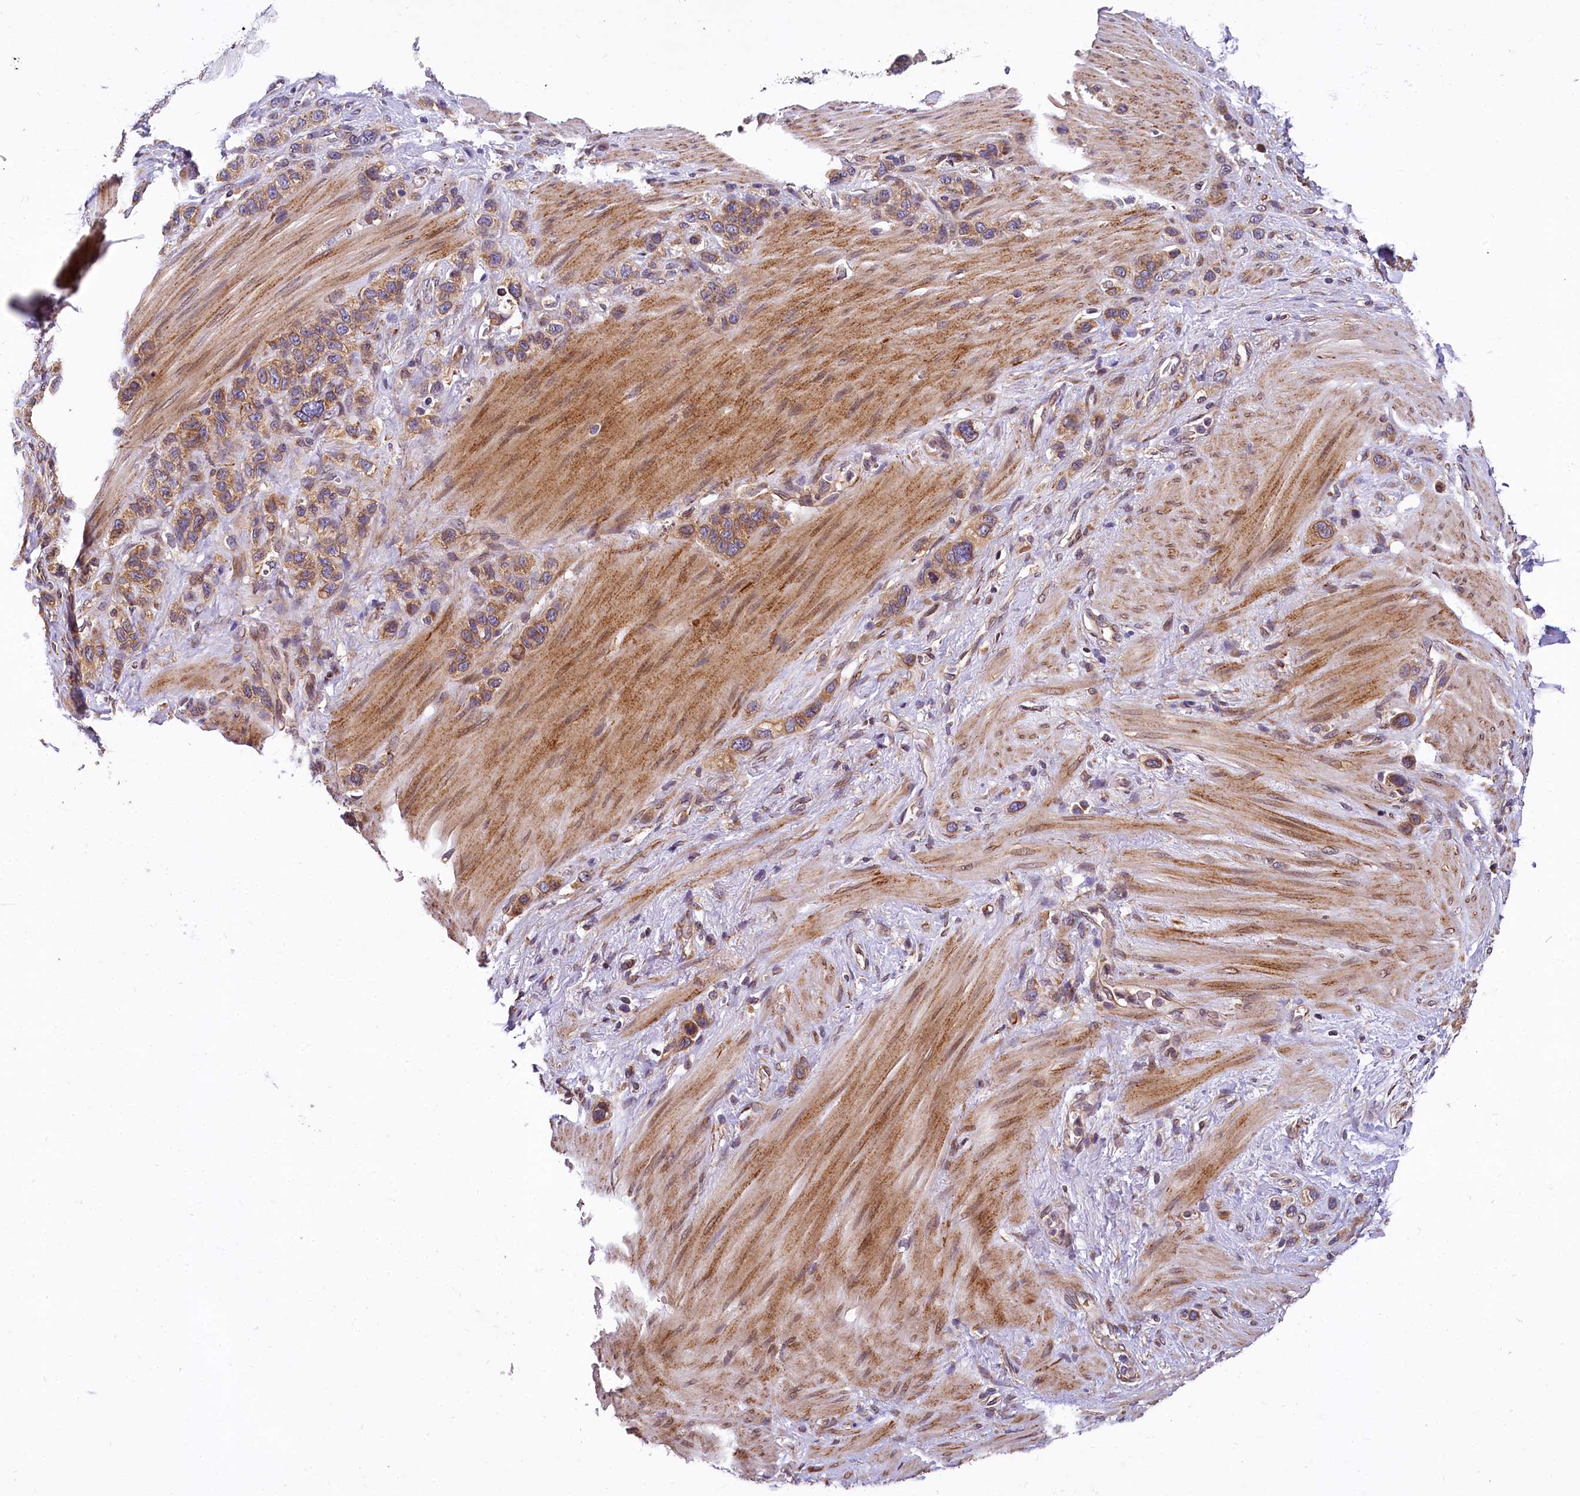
{"staining": {"intensity": "moderate", "quantity": ">75%", "location": "cytoplasmic/membranous"}, "tissue": "stomach cancer", "cell_type": "Tumor cells", "image_type": "cancer", "snomed": [{"axis": "morphology", "description": "Adenocarcinoma, NOS"}, {"axis": "morphology", "description": "Adenocarcinoma, High grade"}, {"axis": "topography", "description": "Stomach, upper"}, {"axis": "topography", "description": "Stomach, lower"}], "caption": "Immunohistochemical staining of stomach high-grade adenocarcinoma displays medium levels of moderate cytoplasmic/membranous protein positivity in approximately >75% of tumor cells.", "gene": "SUPV3L1", "patient": {"sex": "female", "age": 65}}